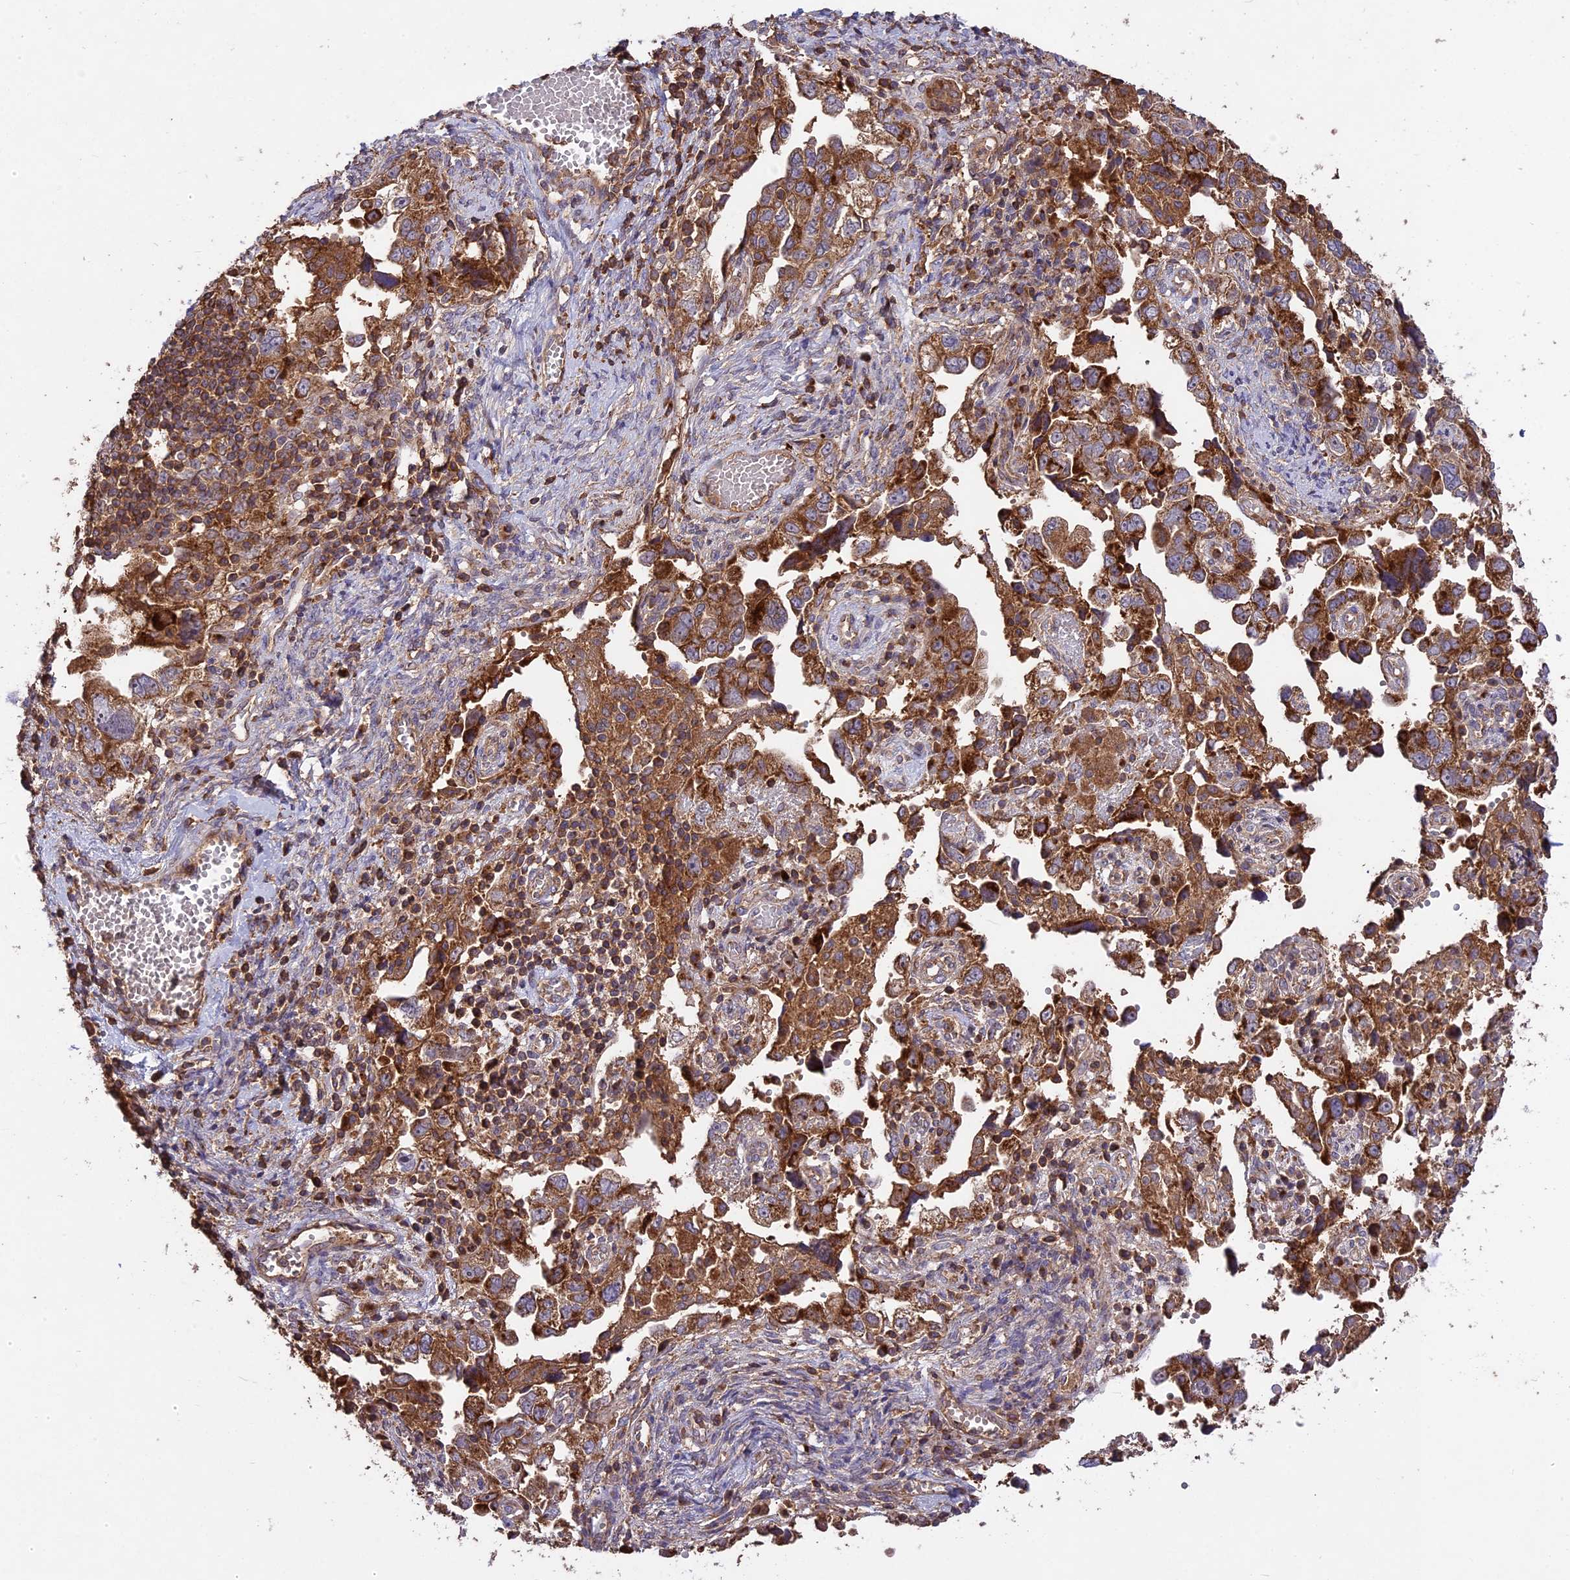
{"staining": {"intensity": "strong", "quantity": ">75%", "location": "cytoplasmic/membranous"}, "tissue": "ovarian cancer", "cell_type": "Tumor cells", "image_type": "cancer", "snomed": [{"axis": "morphology", "description": "Carcinoma, NOS"}, {"axis": "morphology", "description": "Cystadenocarcinoma, serous, NOS"}, {"axis": "topography", "description": "Ovary"}], "caption": "A brown stain labels strong cytoplasmic/membranous positivity of a protein in human ovarian serous cystadenocarcinoma tumor cells. The staining was performed using DAB (3,3'-diaminobenzidine), with brown indicating positive protein expression. Nuclei are stained blue with hematoxylin.", "gene": "NUDT8", "patient": {"sex": "female", "age": 69}}